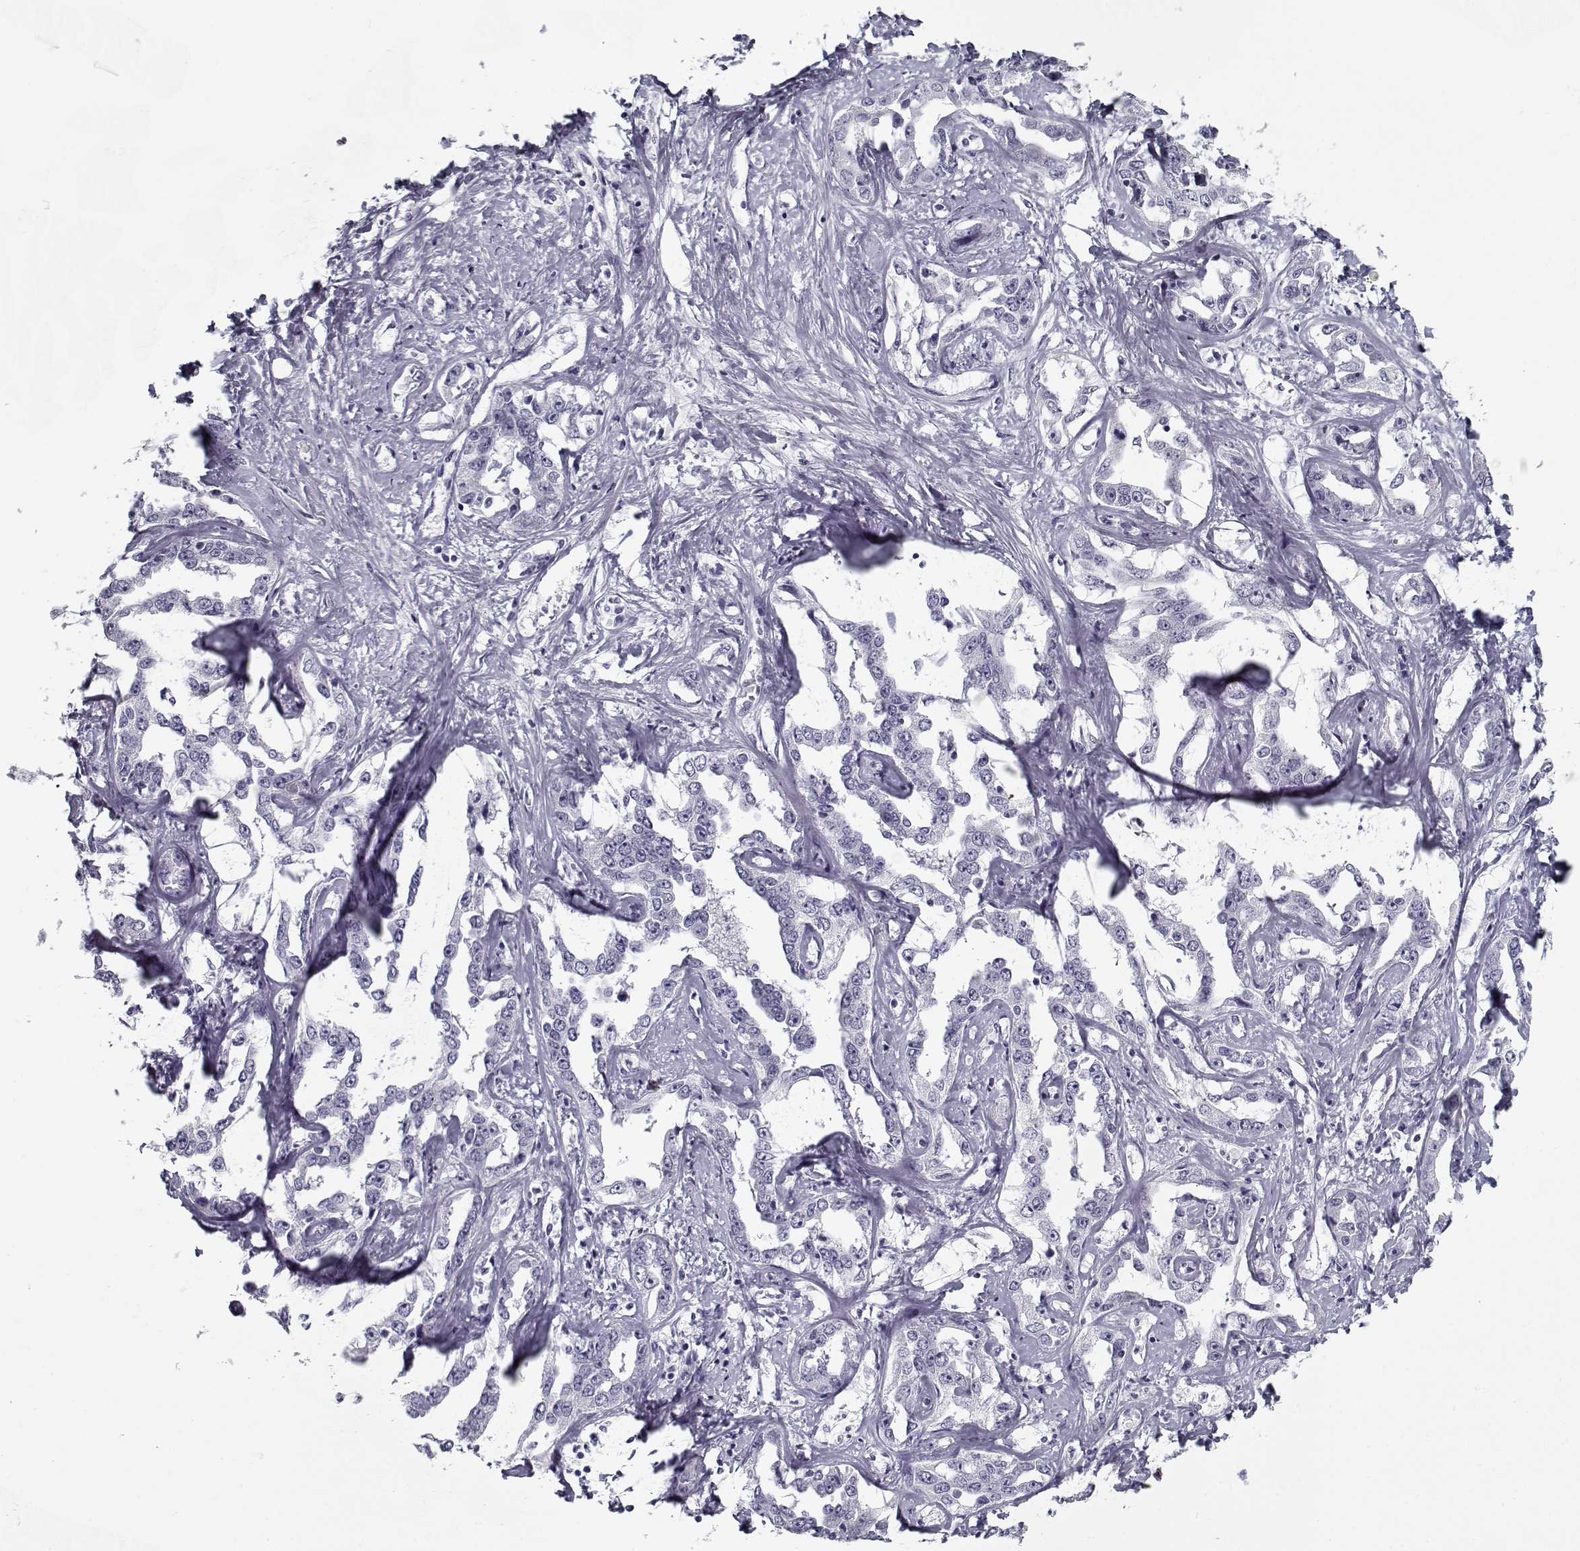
{"staining": {"intensity": "negative", "quantity": "none", "location": "none"}, "tissue": "liver cancer", "cell_type": "Tumor cells", "image_type": "cancer", "snomed": [{"axis": "morphology", "description": "Cholangiocarcinoma"}, {"axis": "topography", "description": "Liver"}], "caption": "IHC image of liver cancer stained for a protein (brown), which reveals no staining in tumor cells.", "gene": "SPACA9", "patient": {"sex": "male", "age": 59}}